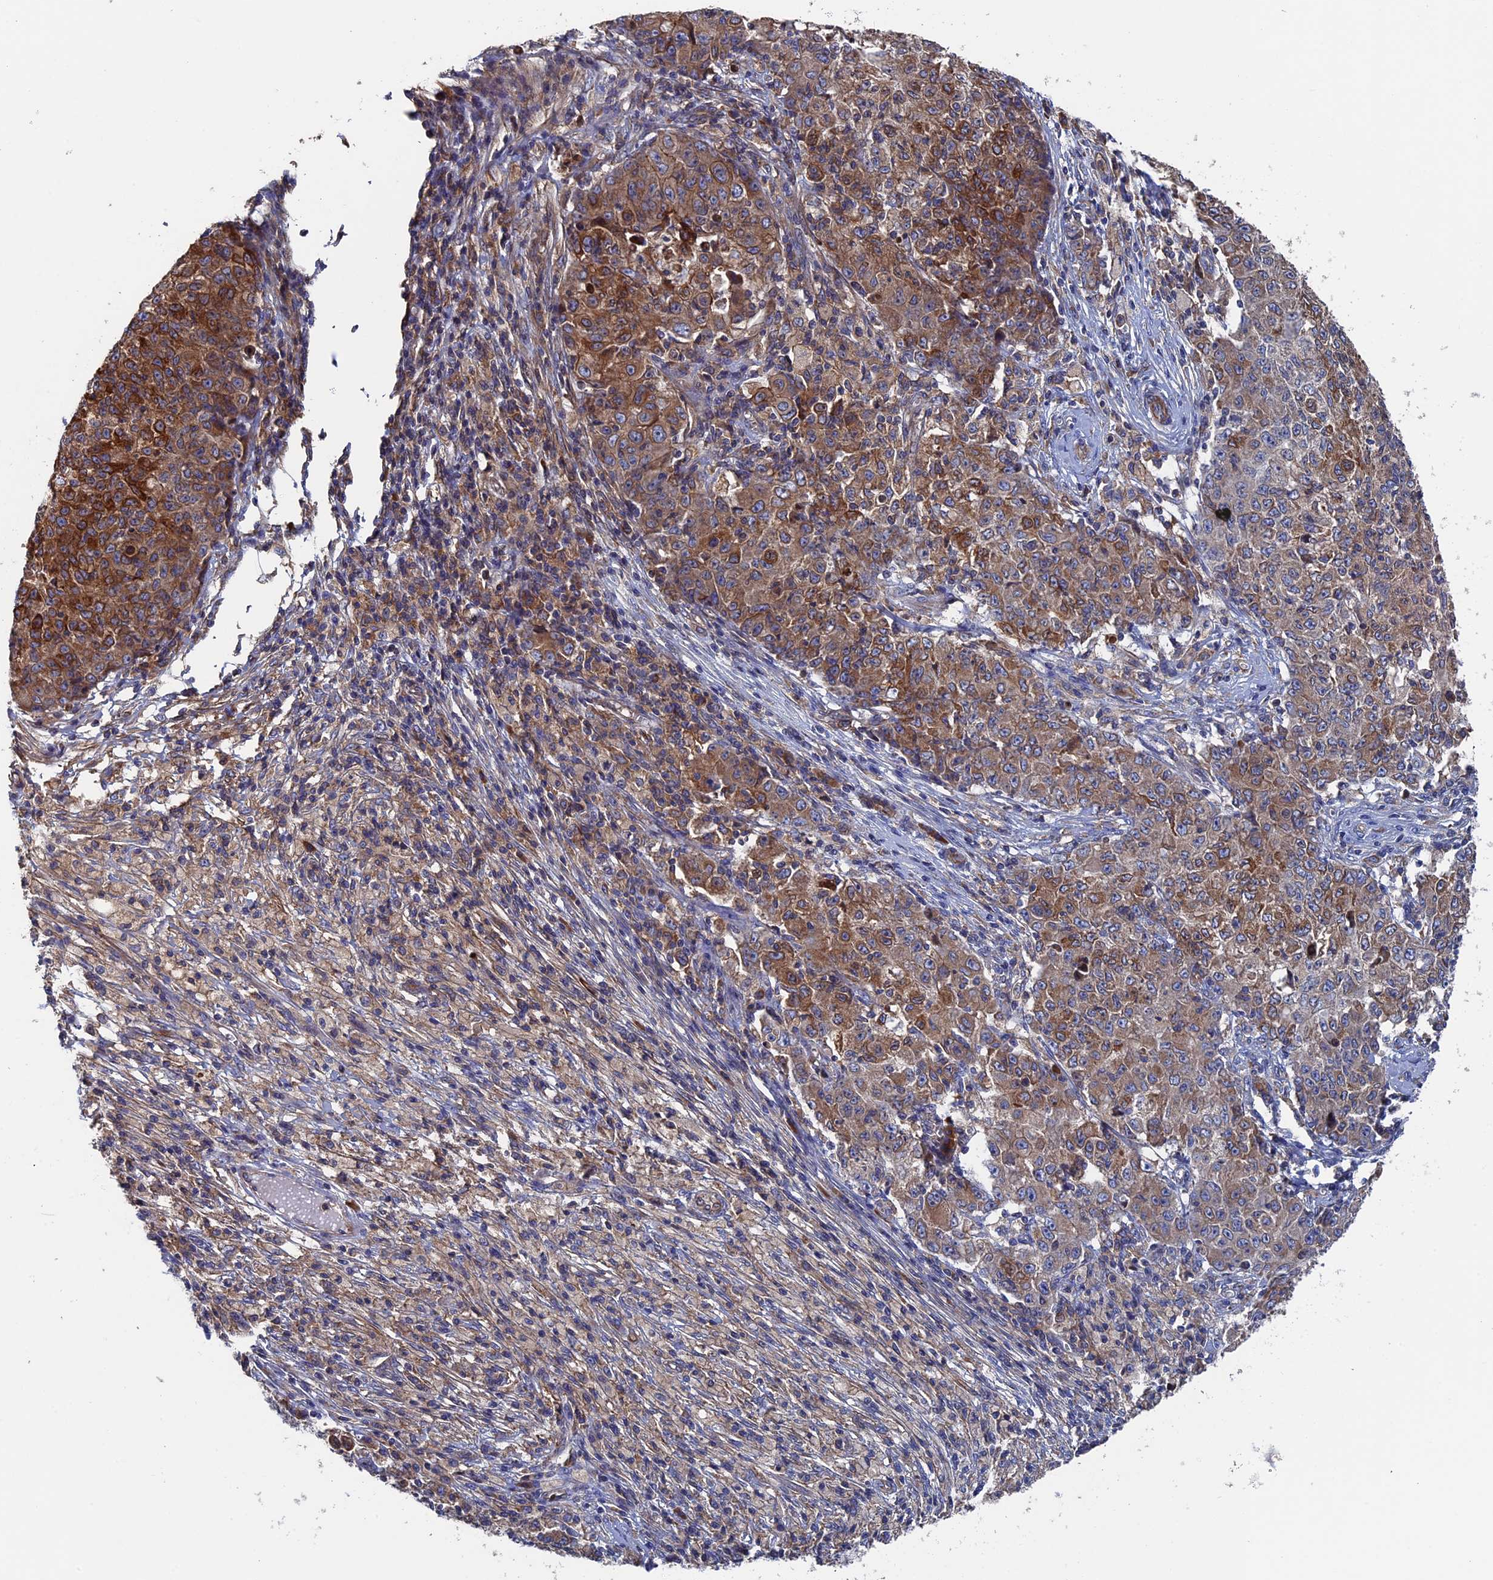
{"staining": {"intensity": "strong", "quantity": "25%-75%", "location": "cytoplasmic/membranous"}, "tissue": "ovarian cancer", "cell_type": "Tumor cells", "image_type": "cancer", "snomed": [{"axis": "morphology", "description": "Carcinoma, endometroid"}, {"axis": "topography", "description": "Ovary"}], "caption": "Protein staining of endometroid carcinoma (ovarian) tissue shows strong cytoplasmic/membranous positivity in approximately 25%-75% of tumor cells.", "gene": "DNAJC3", "patient": {"sex": "female", "age": 42}}